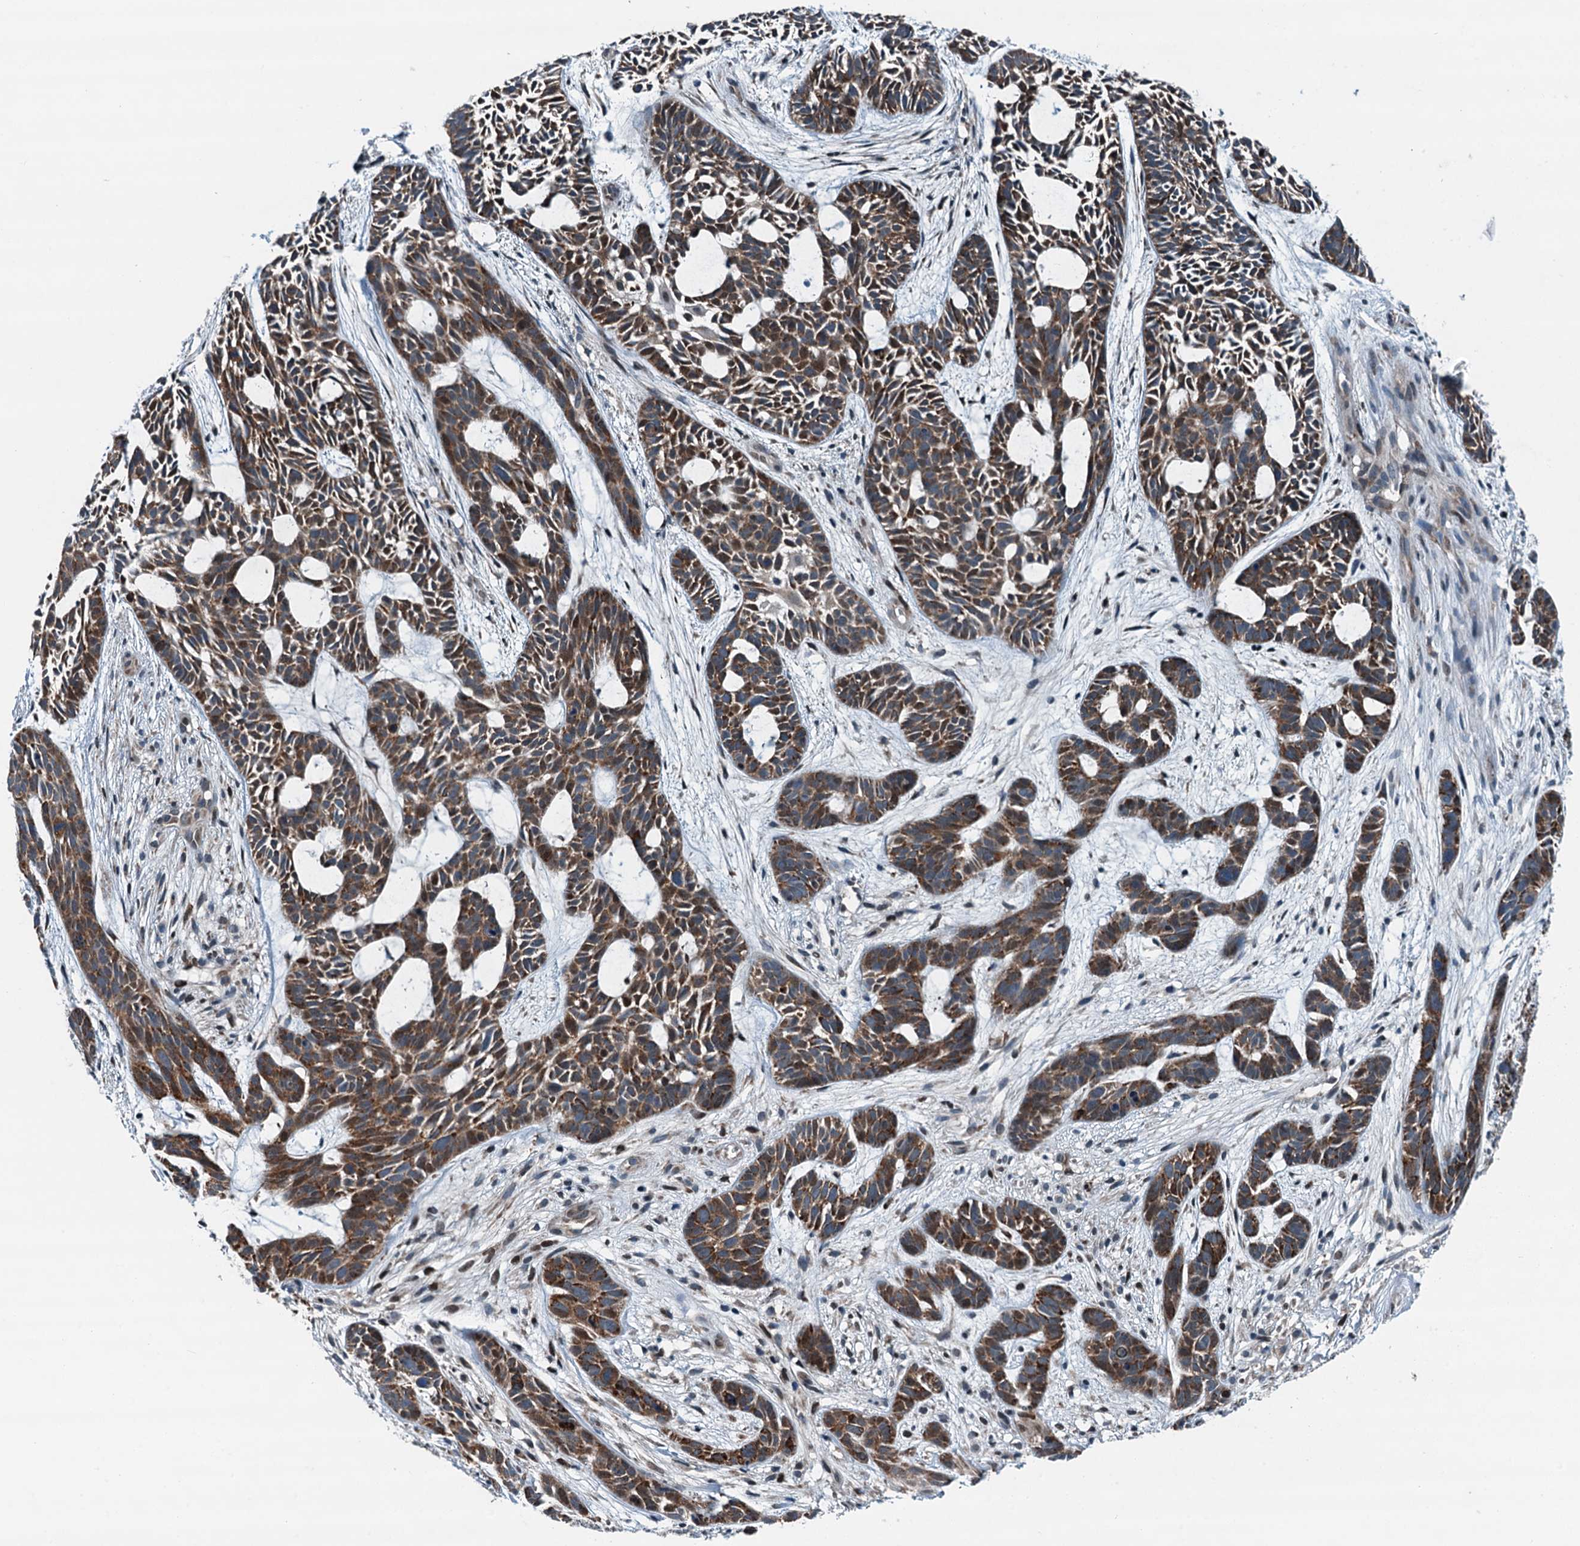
{"staining": {"intensity": "moderate", "quantity": ">75%", "location": "cytoplasmic/membranous,nuclear"}, "tissue": "skin cancer", "cell_type": "Tumor cells", "image_type": "cancer", "snomed": [{"axis": "morphology", "description": "Basal cell carcinoma"}, {"axis": "topography", "description": "Skin"}], "caption": "Immunohistochemistry micrograph of human skin basal cell carcinoma stained for a protein (brown), which exhibits medium levels of moderate cytoplasmic/membranous and nuclear staining in about >75% of tumor cells.", "gene": "TAMALIN", "patient": {"sex": "male", "age": 89}}